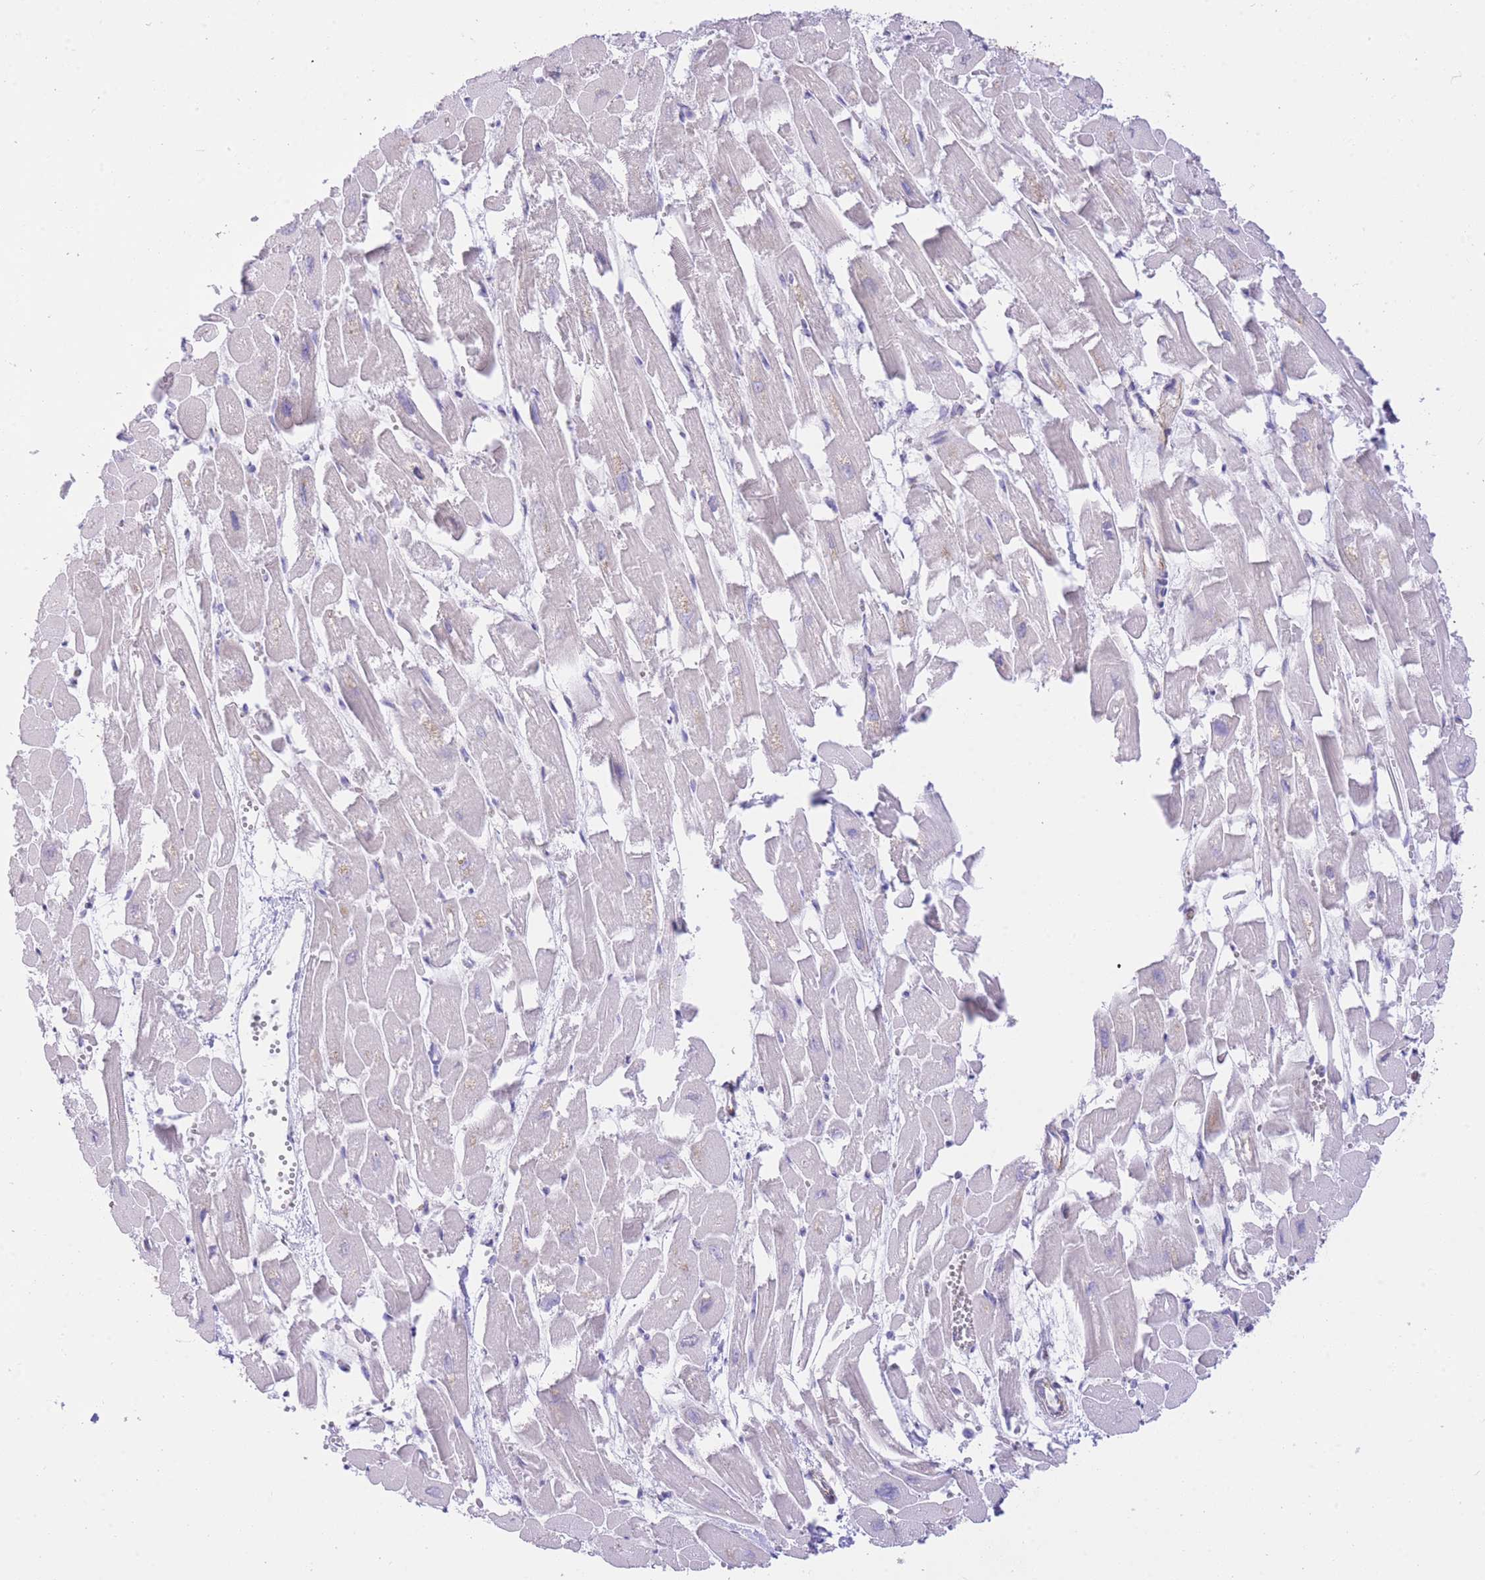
{"staining": {"intensity": "negative", "quantity": "none", "location": "none"}, "tissue": "heart muscle", "cell_type": "Cardiomyocytes", "image_type": "normal", "snomed": [{"axis": "morphology", "description": "Normal tissue, NOS"}, {"axis": "topography", "description": "Heart"}], "caption": "Photomicrograph shows no significant protein positivity in cardiomyocytes of unremarkable heart muscle. The staining was performed using DAB to visualize the protein expression in brown, while the nuclei were stained in blue with hematoxylin (Magnification: 20x).", "gene": "PSG11", "patient": {"sex": "male", "age": 54}}